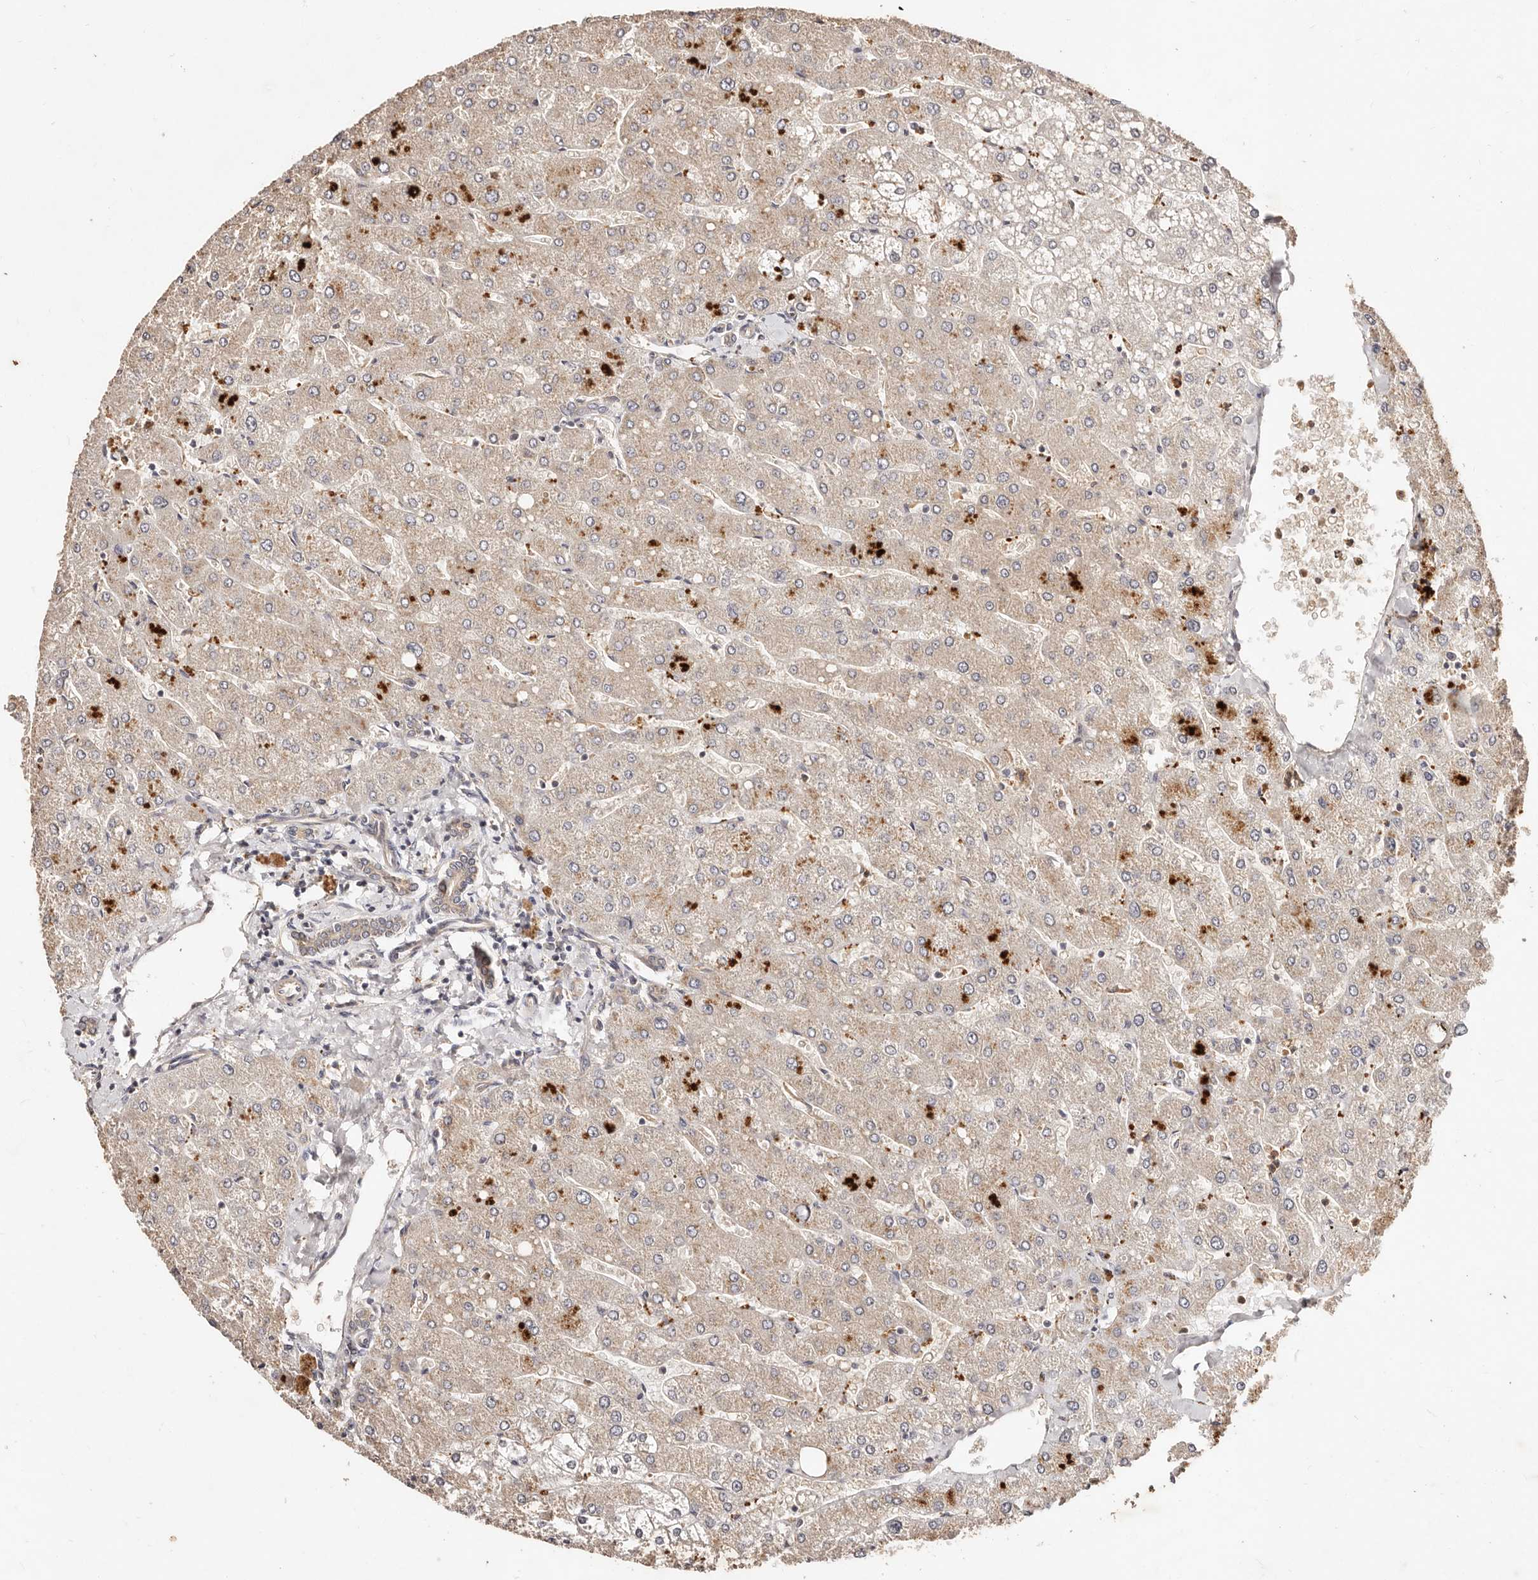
{"staining": {"intensity": "negative", "quantity": "none", "location": "none"}, "tissue": "liver", "cell_type": "Cholangiocytes", "image_type": "normal", "snomed": [{"axis": "morphology", "description": "Normal tissue, NOS"}, {"axis": "topography", "description": "Liver"}], "caption": "This is a histopathology image of IHC staining of benign liver, which shows no expression in cholangiocytes. The staining was performed using DAB to visualize the protein expression in brown, while the nuclei were stained in blue with hematoxylin (Magnification: 20x).", "gene": "CCL14", "patient": {"sex": "male", "age": 55}}